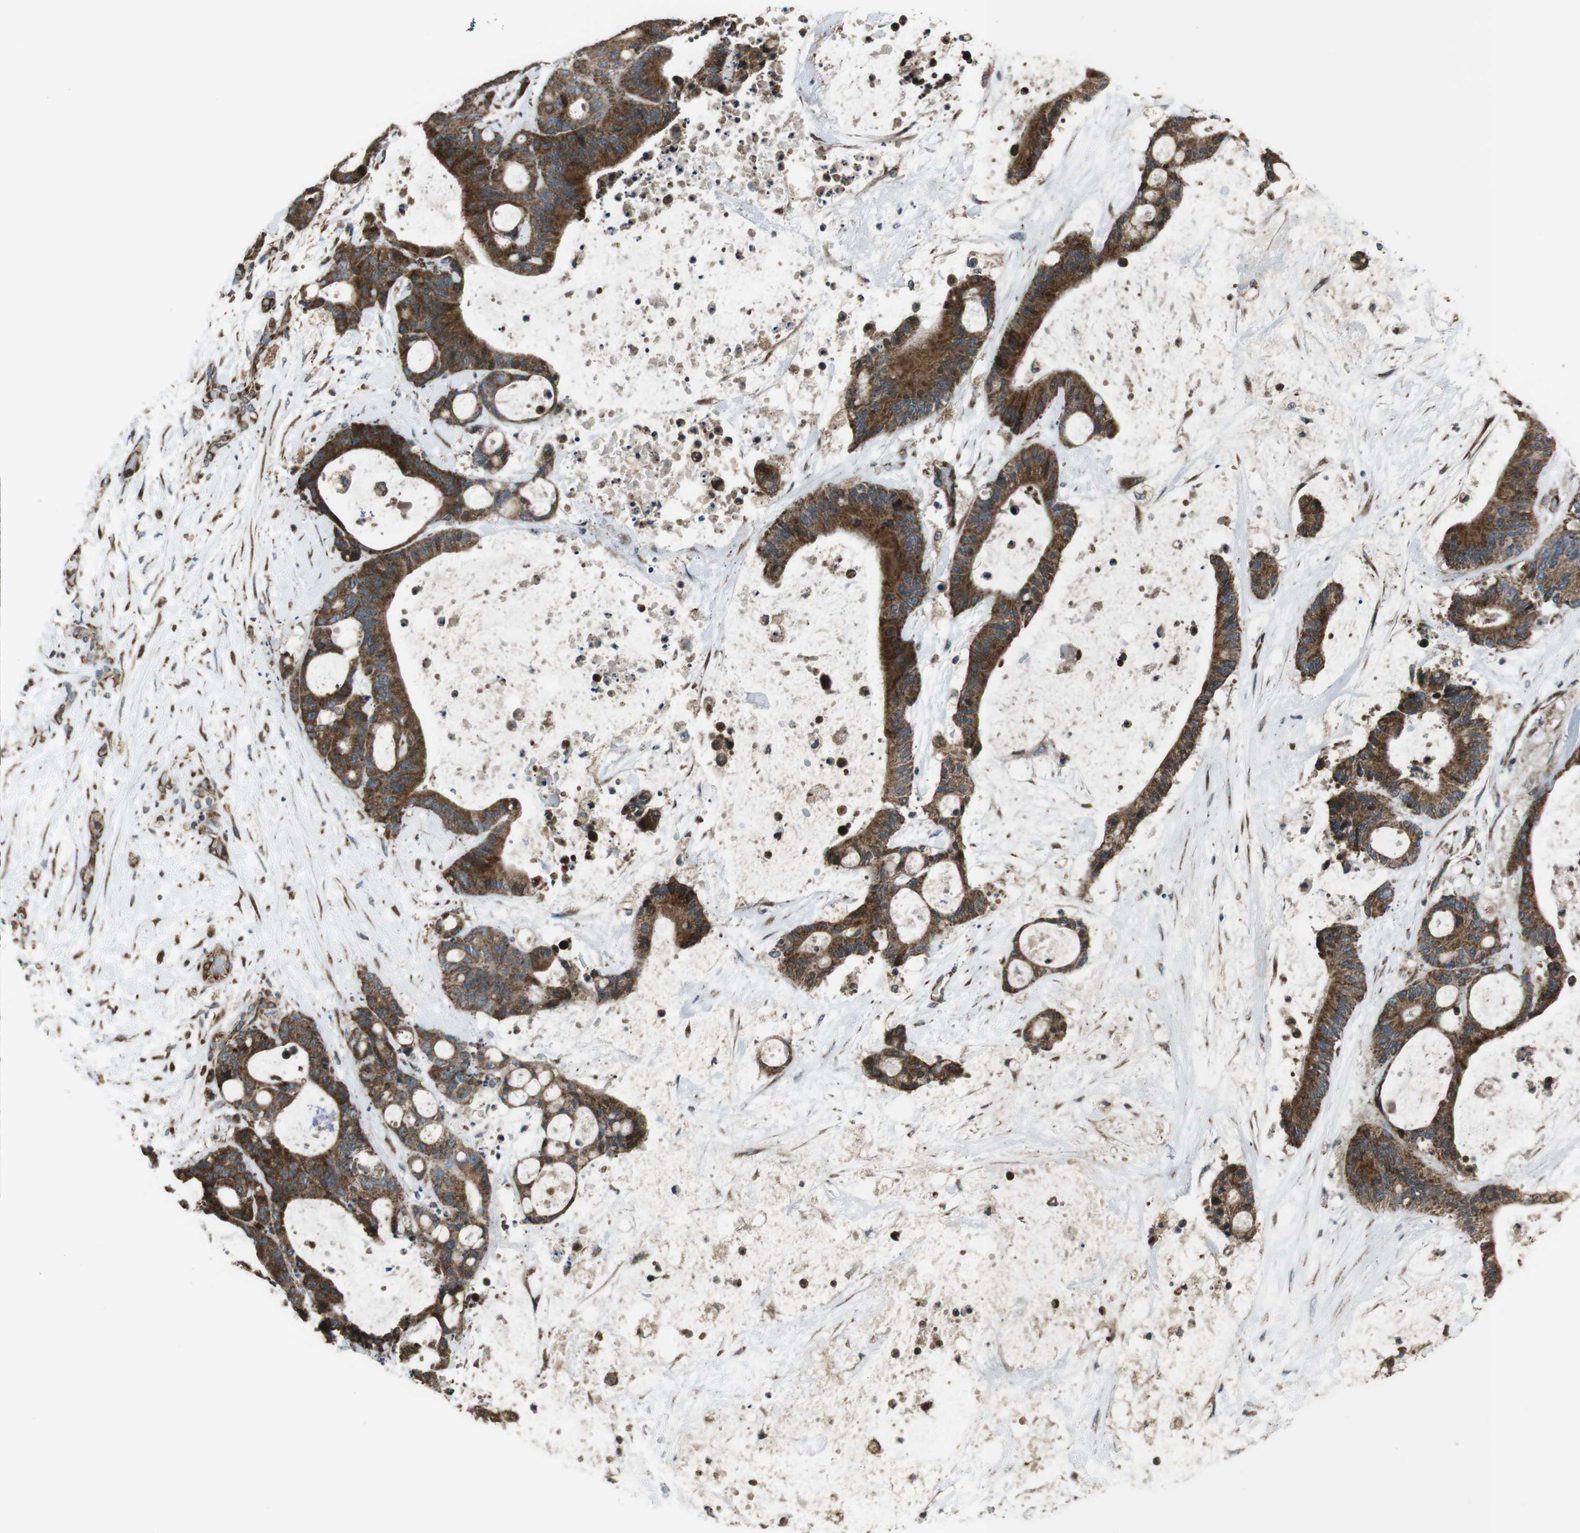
{"staining": {"intensity": "strong", "quantity": ">75%", "location": "cytoplasmic/membranous"}, "tissue": "liver cancer", "cell_type": "Tumor cells", "image_type": "cancer", "snomed": [{"axis": "morphology", "description": "Cholangiocarcinoma"}, {"axis": "topography", "description": "Liver"}], "caption": "Cholangiocarcinoma (liver) stained with DAB (3,3'-diaminobenzidine) IHC reveals high levels of strong cytoplasmic/membranous positivity in about >75% of tumor cells.", "gene": "GIMAP8", "patient": {"sex": "female", "age": 73}}